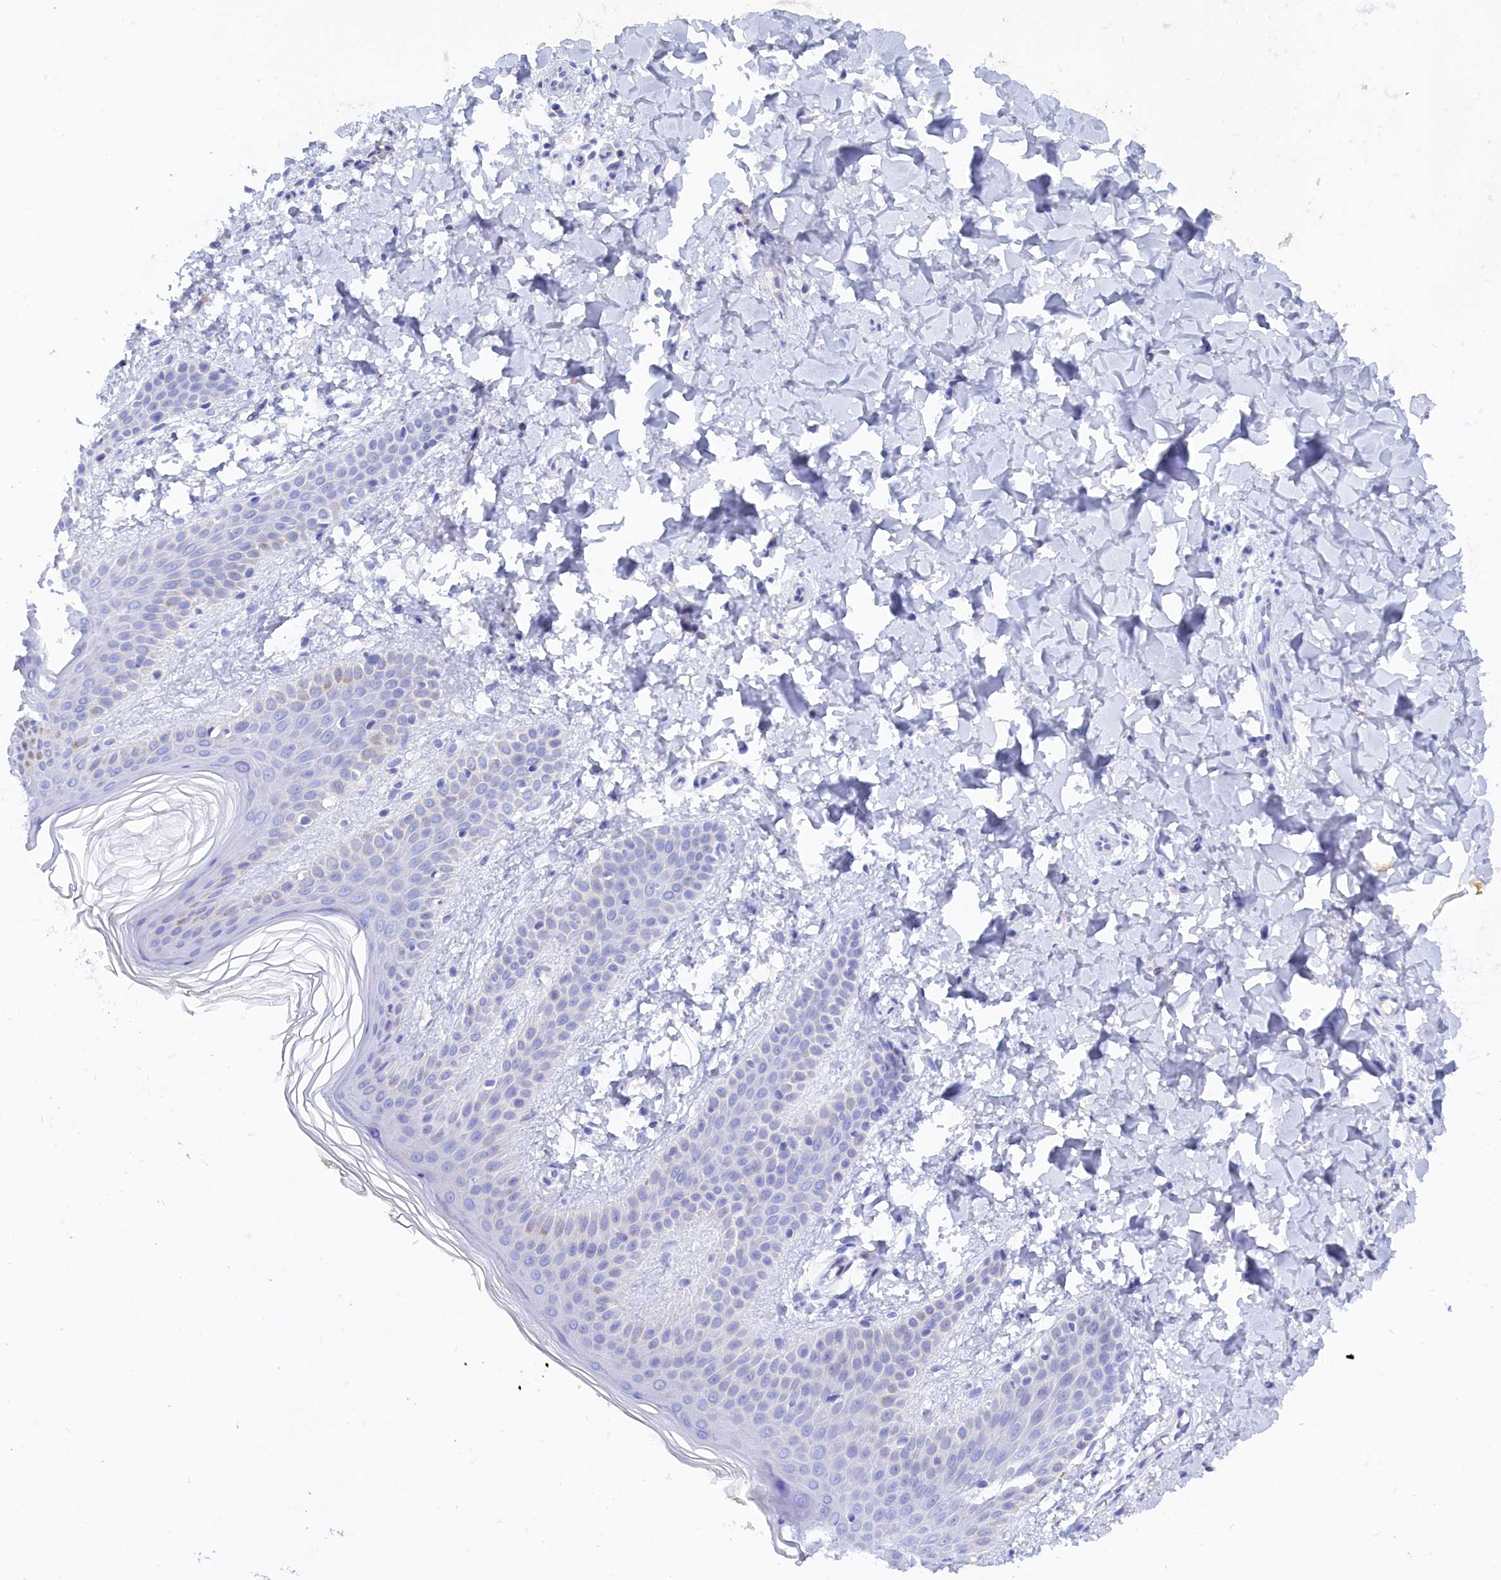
{"staining": {"intensity": "negative", "quantity": "none", "location": "none"}, "tissue": "skin", "cell_type": "Fibroblasts", "image_type": "normal", "snomed": [{"axis": "morphology", "description": "Normal tissue, NOS"}, {"axis": "topography", "description": "Skin"}], "caption": "This photomicrograph is of normal skin stained with IHC to label a protein in brown with the nuclei are counter-stained blue. There is no positivity in fibroblasts. (DAB immunohistochemistry (IHC) with hematoxylin counter stain).", "gene": "TRIM10", "patient": {"sex": "male", "age": 36}}